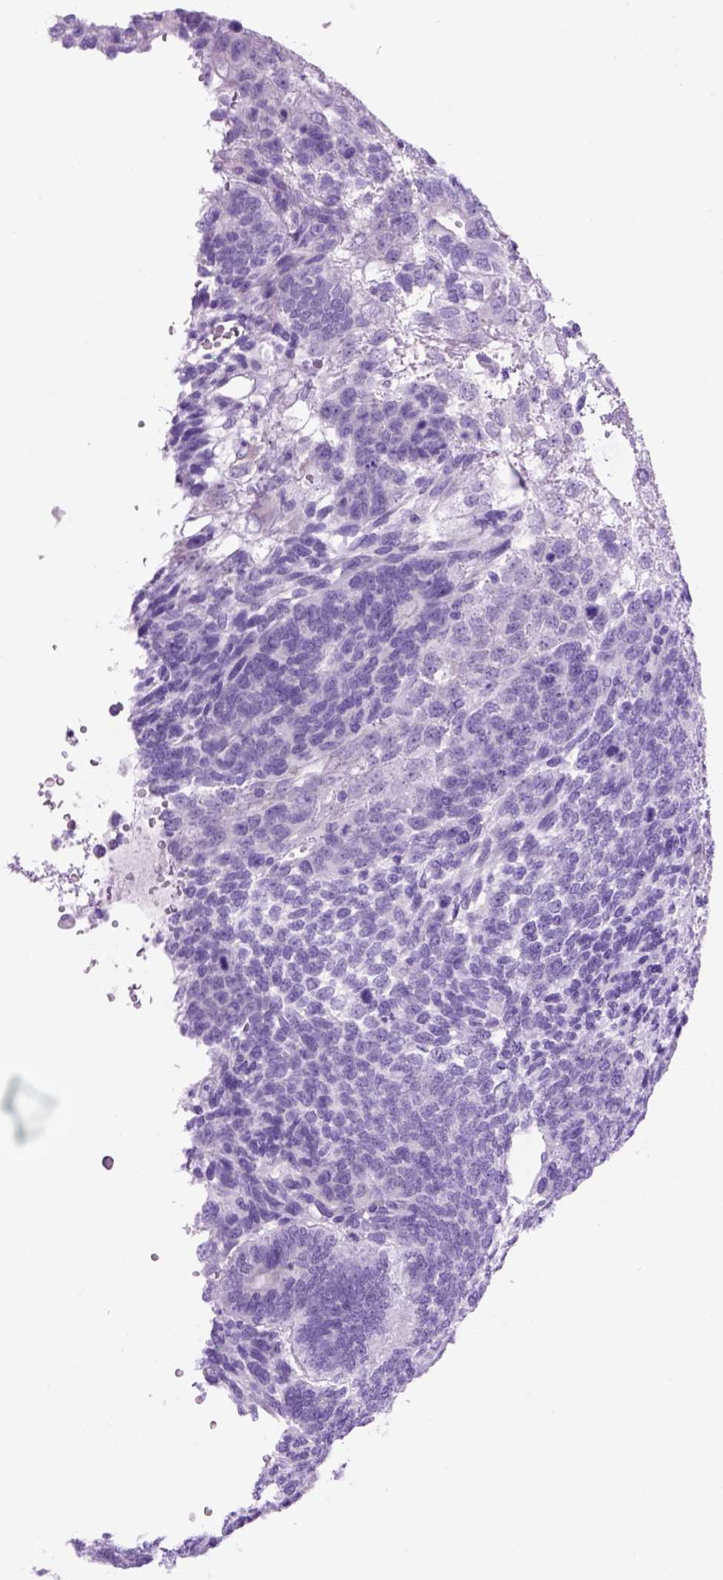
{"staining": {"intensity": "negative", "quantity": "none", "location": "none"}, "tissue": "testis cancer", "cell_type": "Tumor cells", "image_type": "cancer", "snomed": [{"axis": "morphology", "description": "Normal tissue, NOS"}, {"axis": "morphology", "description": "Carcinoma, Embryonal, NOS"}, {"axis": "topography", "description": "Testis"}, {"axis": "topography", "description": "Epididymis"}], "caption": "The photomicrograph exhibits no staining of tumor cells in testis embryonal carcinoma. (Stains: DAB (3,3'-diaminobenzidine) IHC with hematoxylin counter stain, Microscopy: brightfield microscopy at high magnification).", "gene": "HHIPL2", "patient": {"sex": "male", "age": 23}}